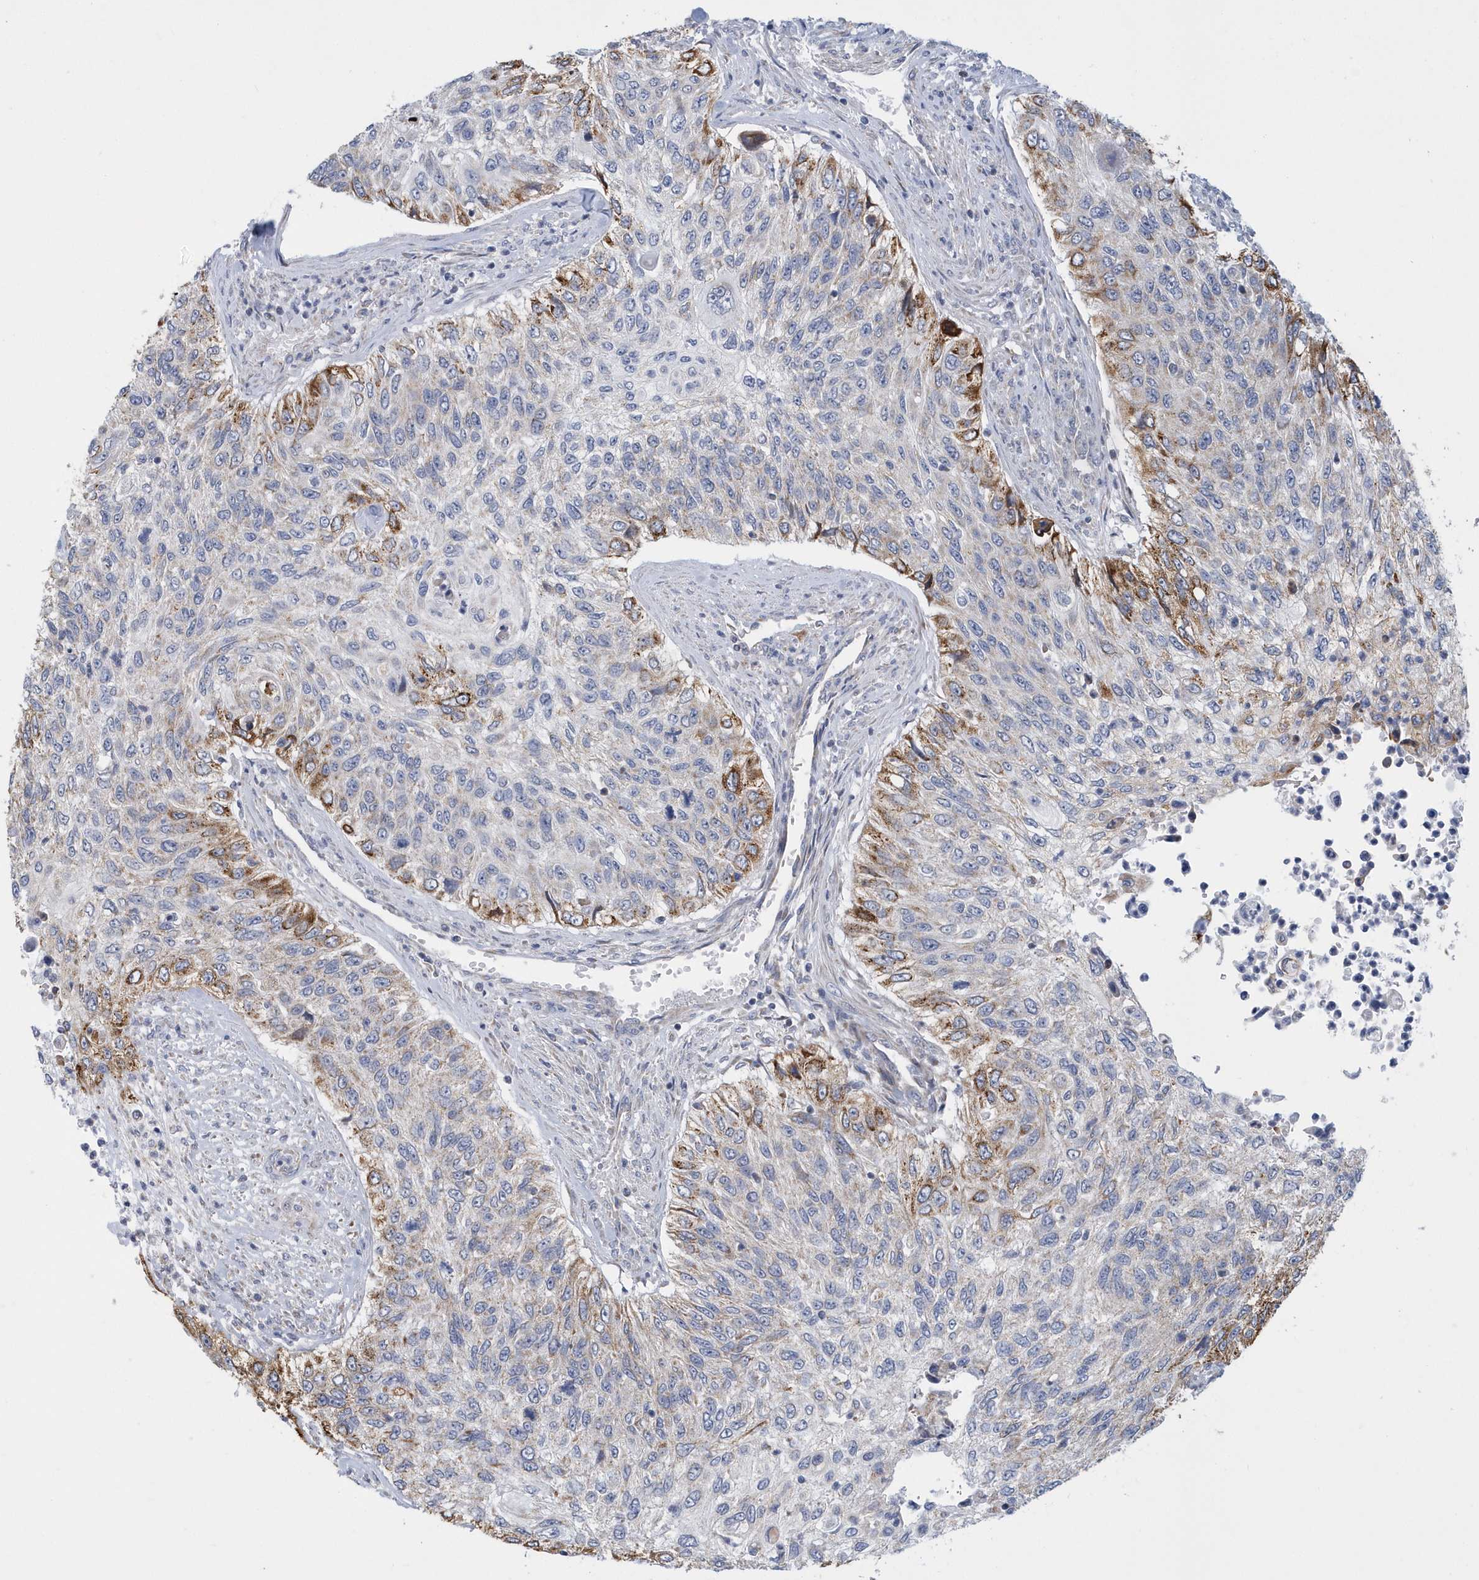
{"staining": {"intensity": "strong", "quantity": "<25%", "location": "cytoplasmic/membranous"}, "tissue": "urothelial cancer", "cell_type": "Tumor cells", "image_type": "cancer", "snomed": [{"axis": "morphology", "description": "Urothelial carcinoma, High grade"}, {"axis": "topography", "description": "Urinary bladder"}], "caption": "A brown stain labels strong cytoplasmic/membranous expression of a protein in urothelial cancer tumor cells.", "gene": "VWA5B2", "patient": {"sex": "female", "age": 60}}